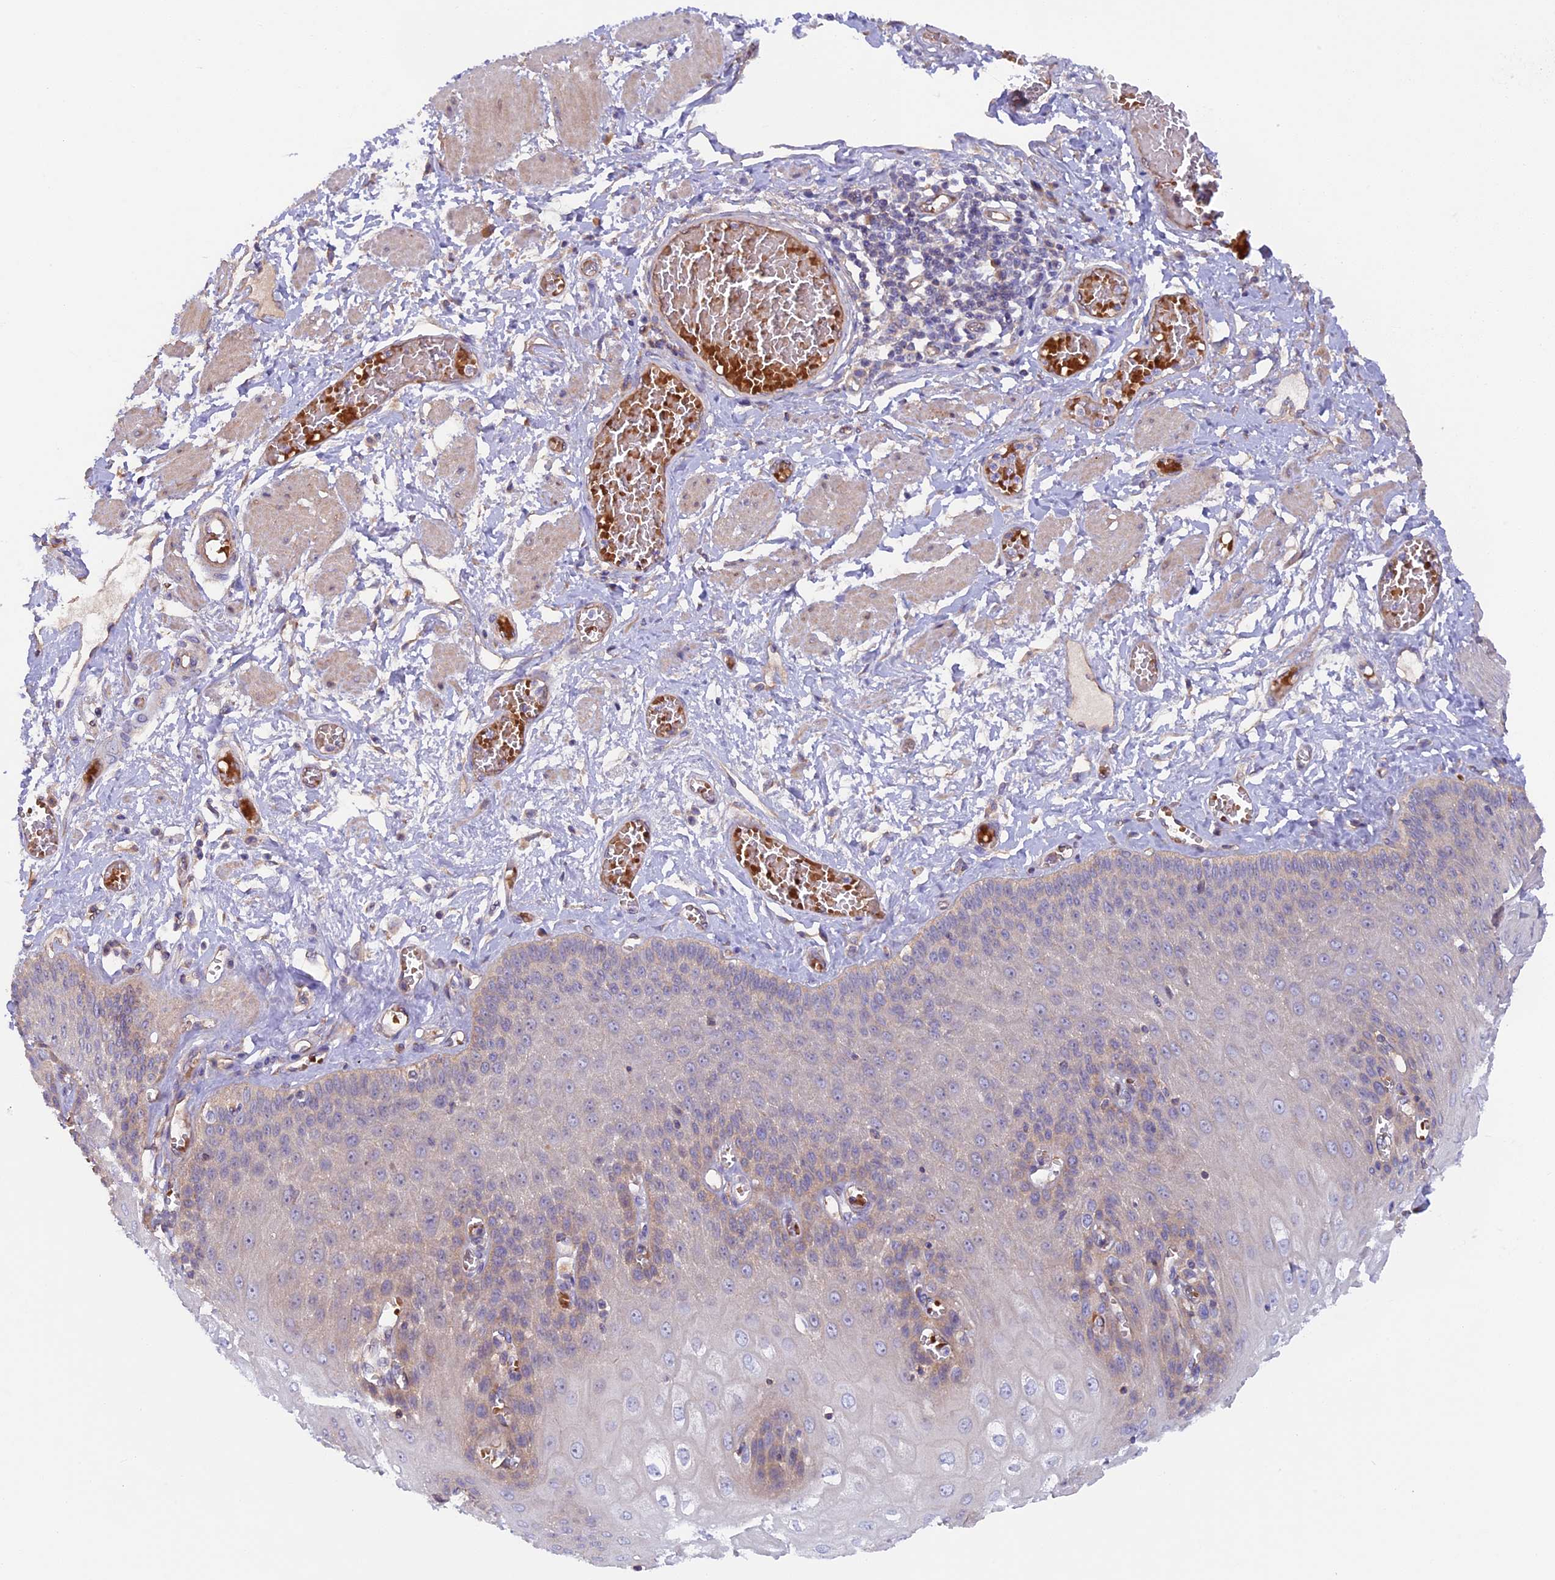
{"staining": {"intensity": "weak", "quantity": "25%-75%", "location": "cytoplasmic/membranous"}, "tissue": "esophagus", "cell_type": "Squamous epithelial cells", "image_type": "normal", "snomed": [{"axis": "morphology", "description": "Normal tissue, NOS"}, {"axis": "topography", "description": "Esophagus"}], "caption": "Protein expression analysis of benign esophagus displays weak cytoplasmic/membranous expression in approximately 25%-75% of squamous epithelial cells. Immunohistochemistry stains the protein in brown and the nuclei are stained blue.", "gene": "DUS3L", "patient": {"sex": "male", "age": 60}}